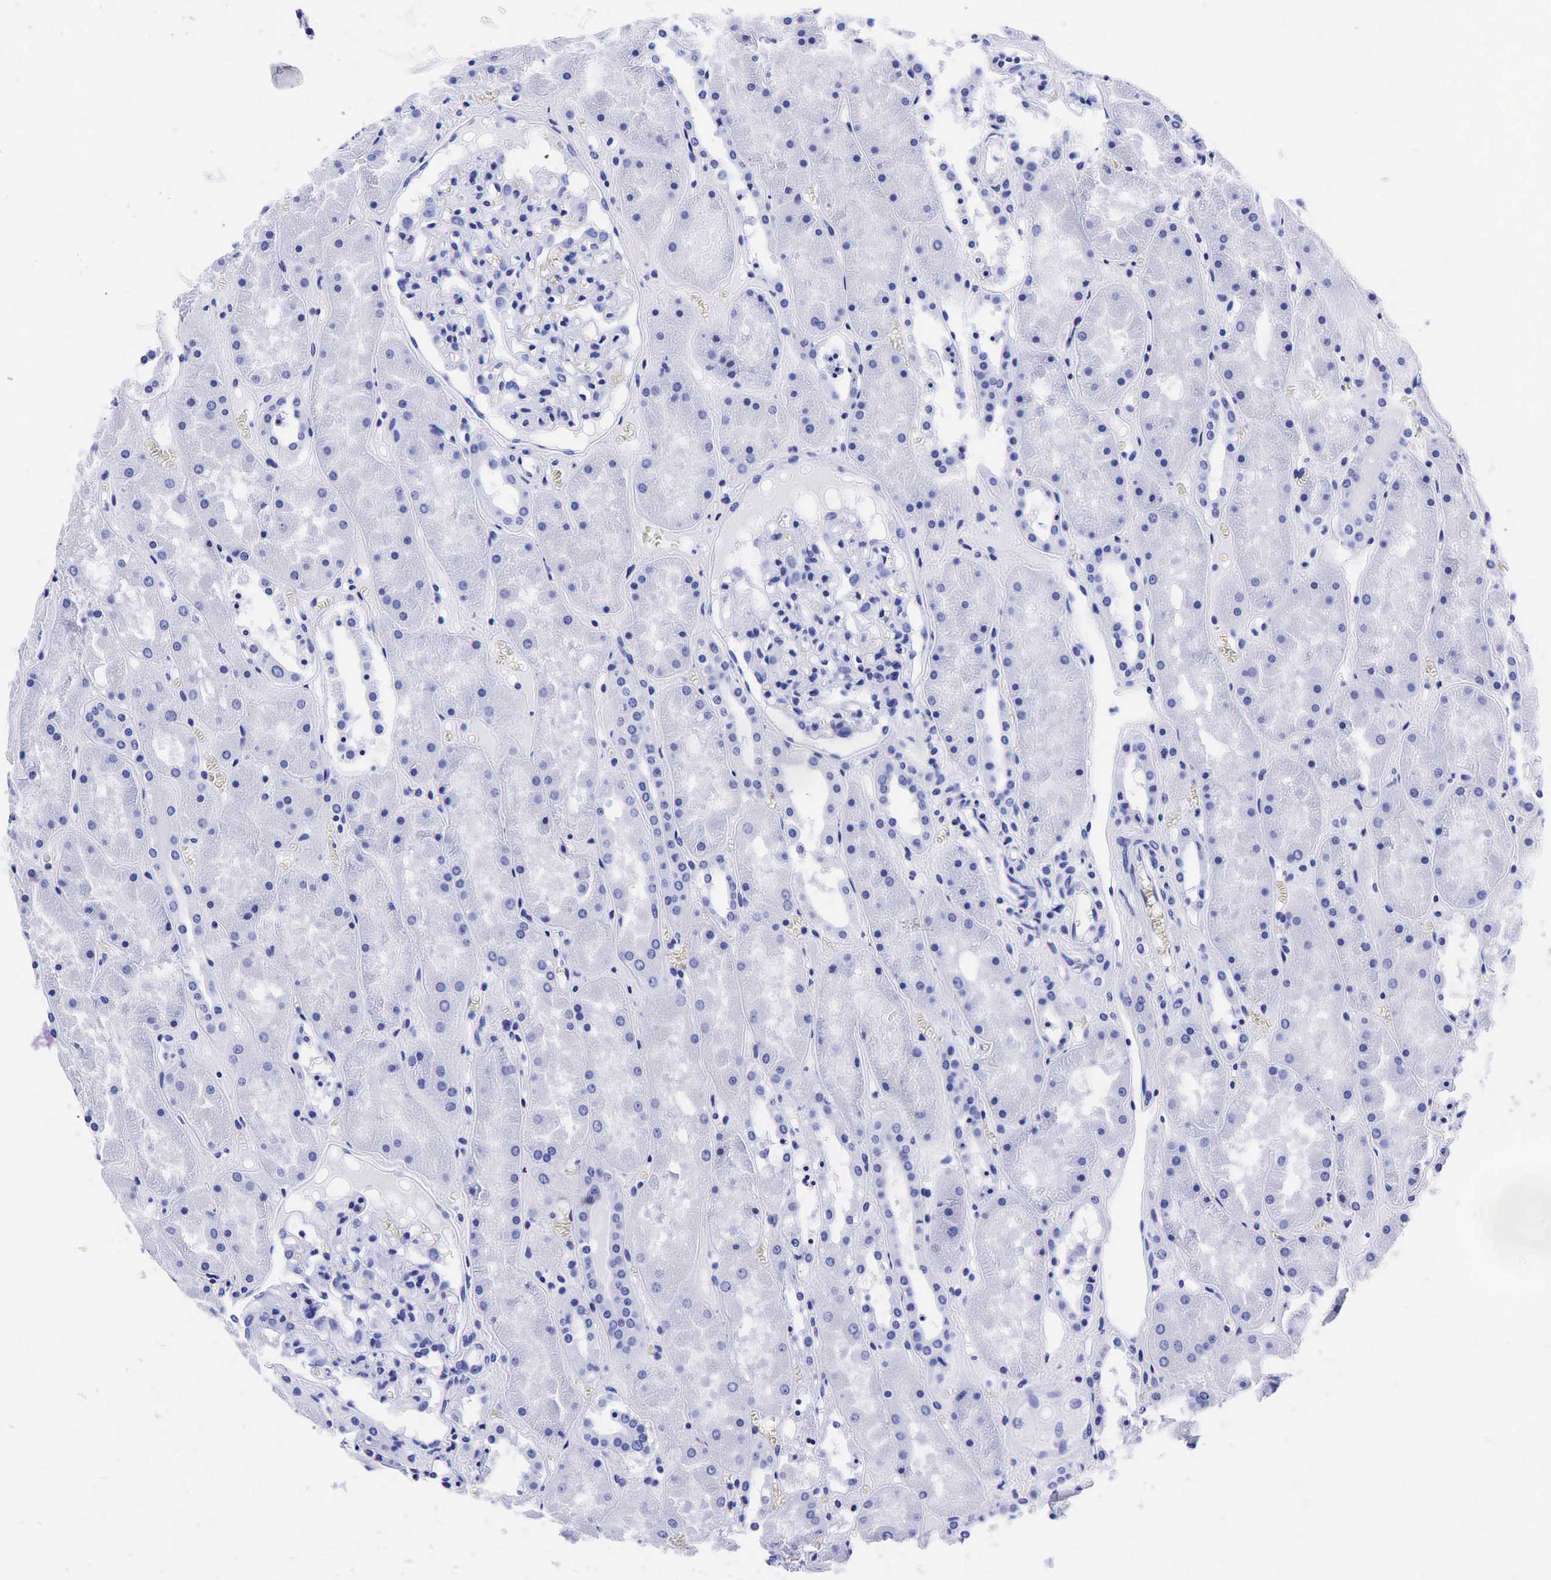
{"staining": {"intensity": "negative", "quantity": "none", "location": "none"}, "tissue": "kidney", "cell_type": "Cells in glomeruli", "image_type": "normal", "snomed": [{"axis": "morphology", "description": "Normal tissue, NOS"}, {"axis": "topography", "description": "Kidney"}], "caption": "A high-resolution histopathology image shows immunohistochemistry (IHC) staining of unremarkable kidney, which reveals no significant expression in cells in glomeruli. The staining is performed using DAB (3,3'-diaminobenzidine) brown chromogen with nuclei counter-stained in using hematoxylin.", "gene": "GAST", "patient": {"sex": "male", "age": 36}}